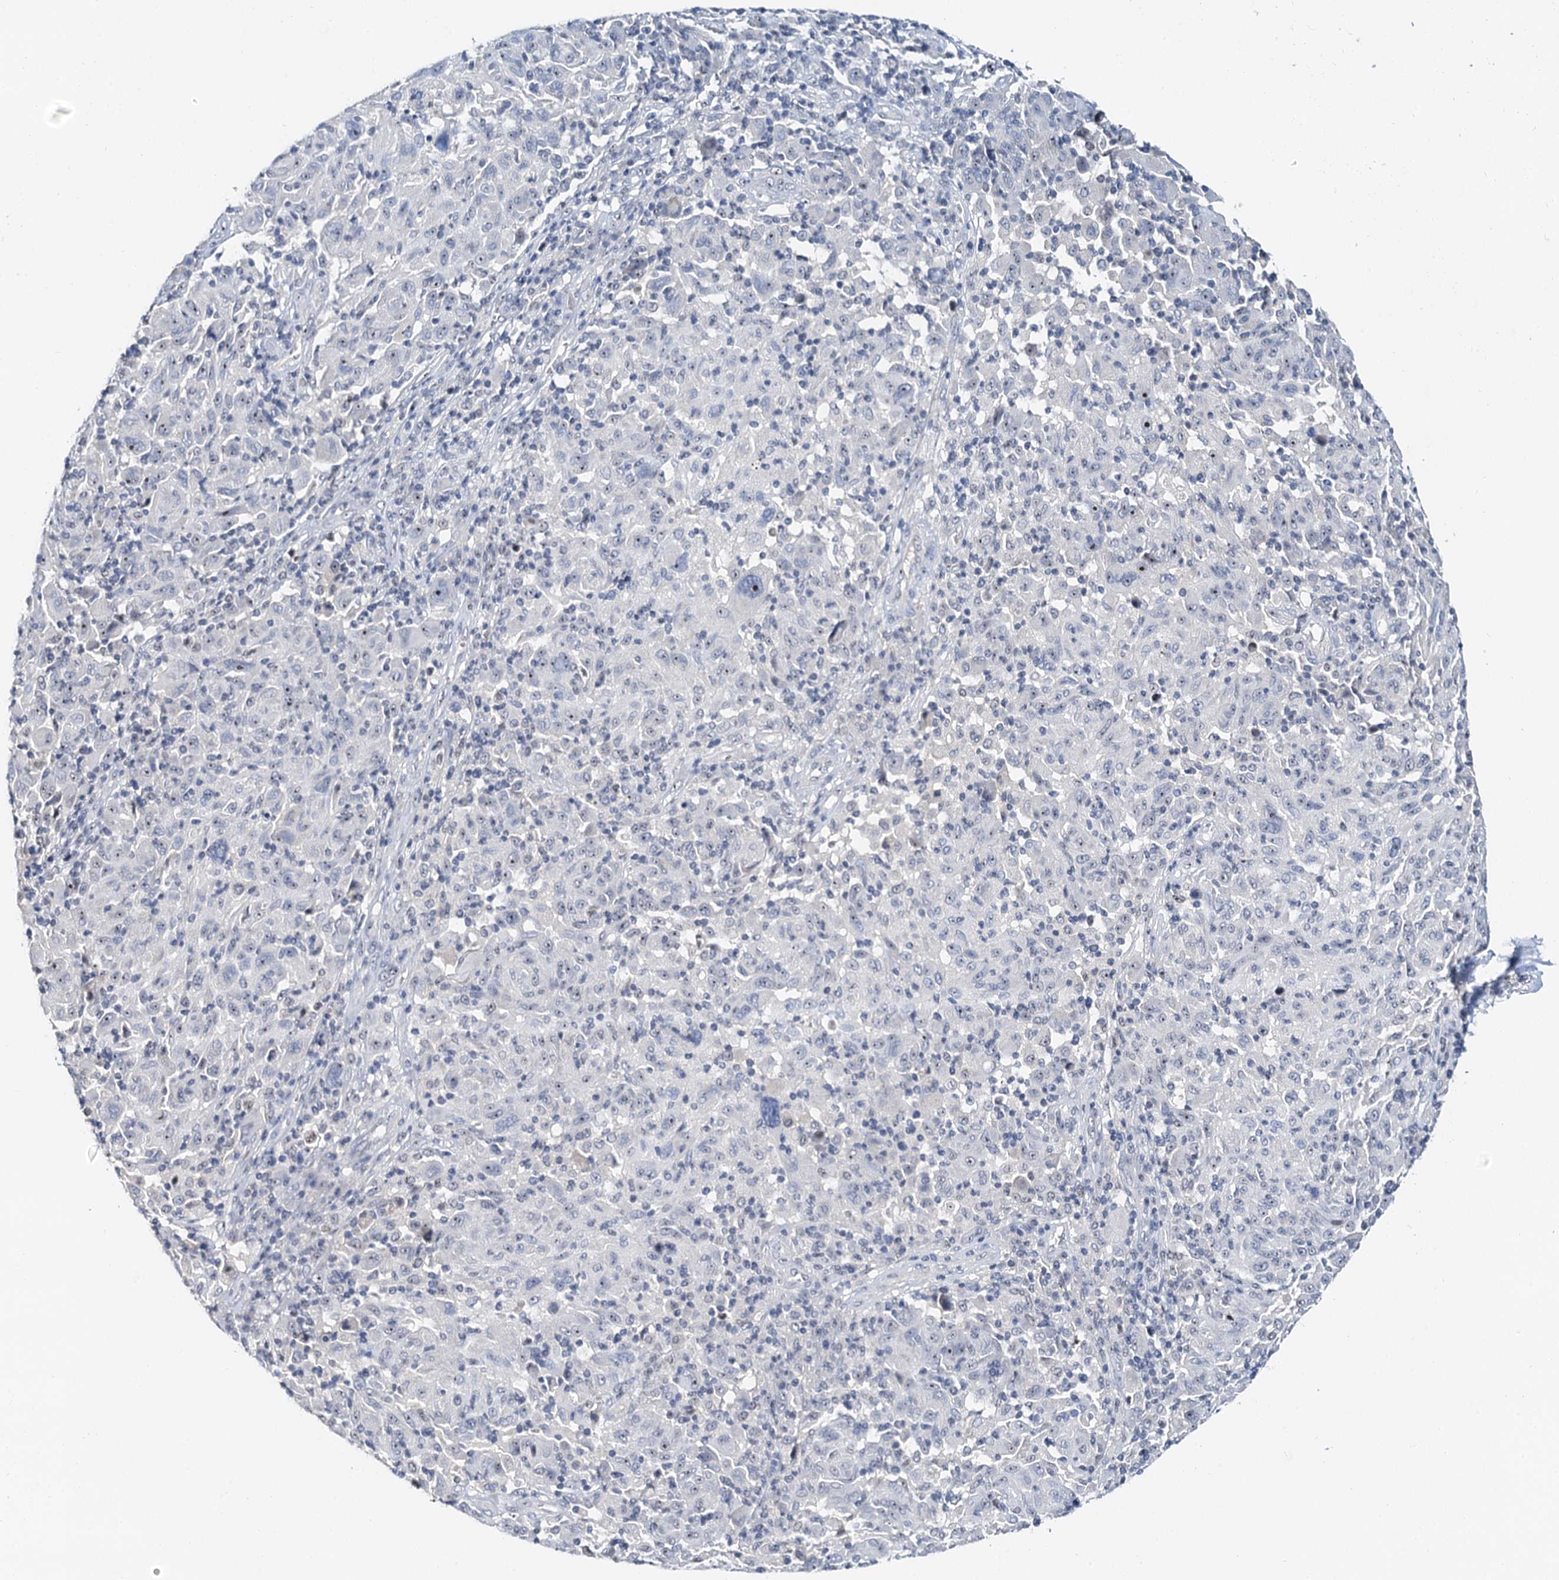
{"staining": {"intensity": "negative", "quantity": "none", "location": "none"}, "tissue": "melanoma", "cell_type": "Tumor cells", "image_type": "cancer", "snomed": [{"axis": "morphology", "description": "Malignant melanoma, NOS"}, {"axis": "topography", "description": "Skin"}], "caption": "High power microscopy photomicrograph of an immunohistochemistry image of malignant melanoma, revealing no significant staining in tumor cells.", "gene": "NOP2", "patient": {"sex": "male", "age": 53}}